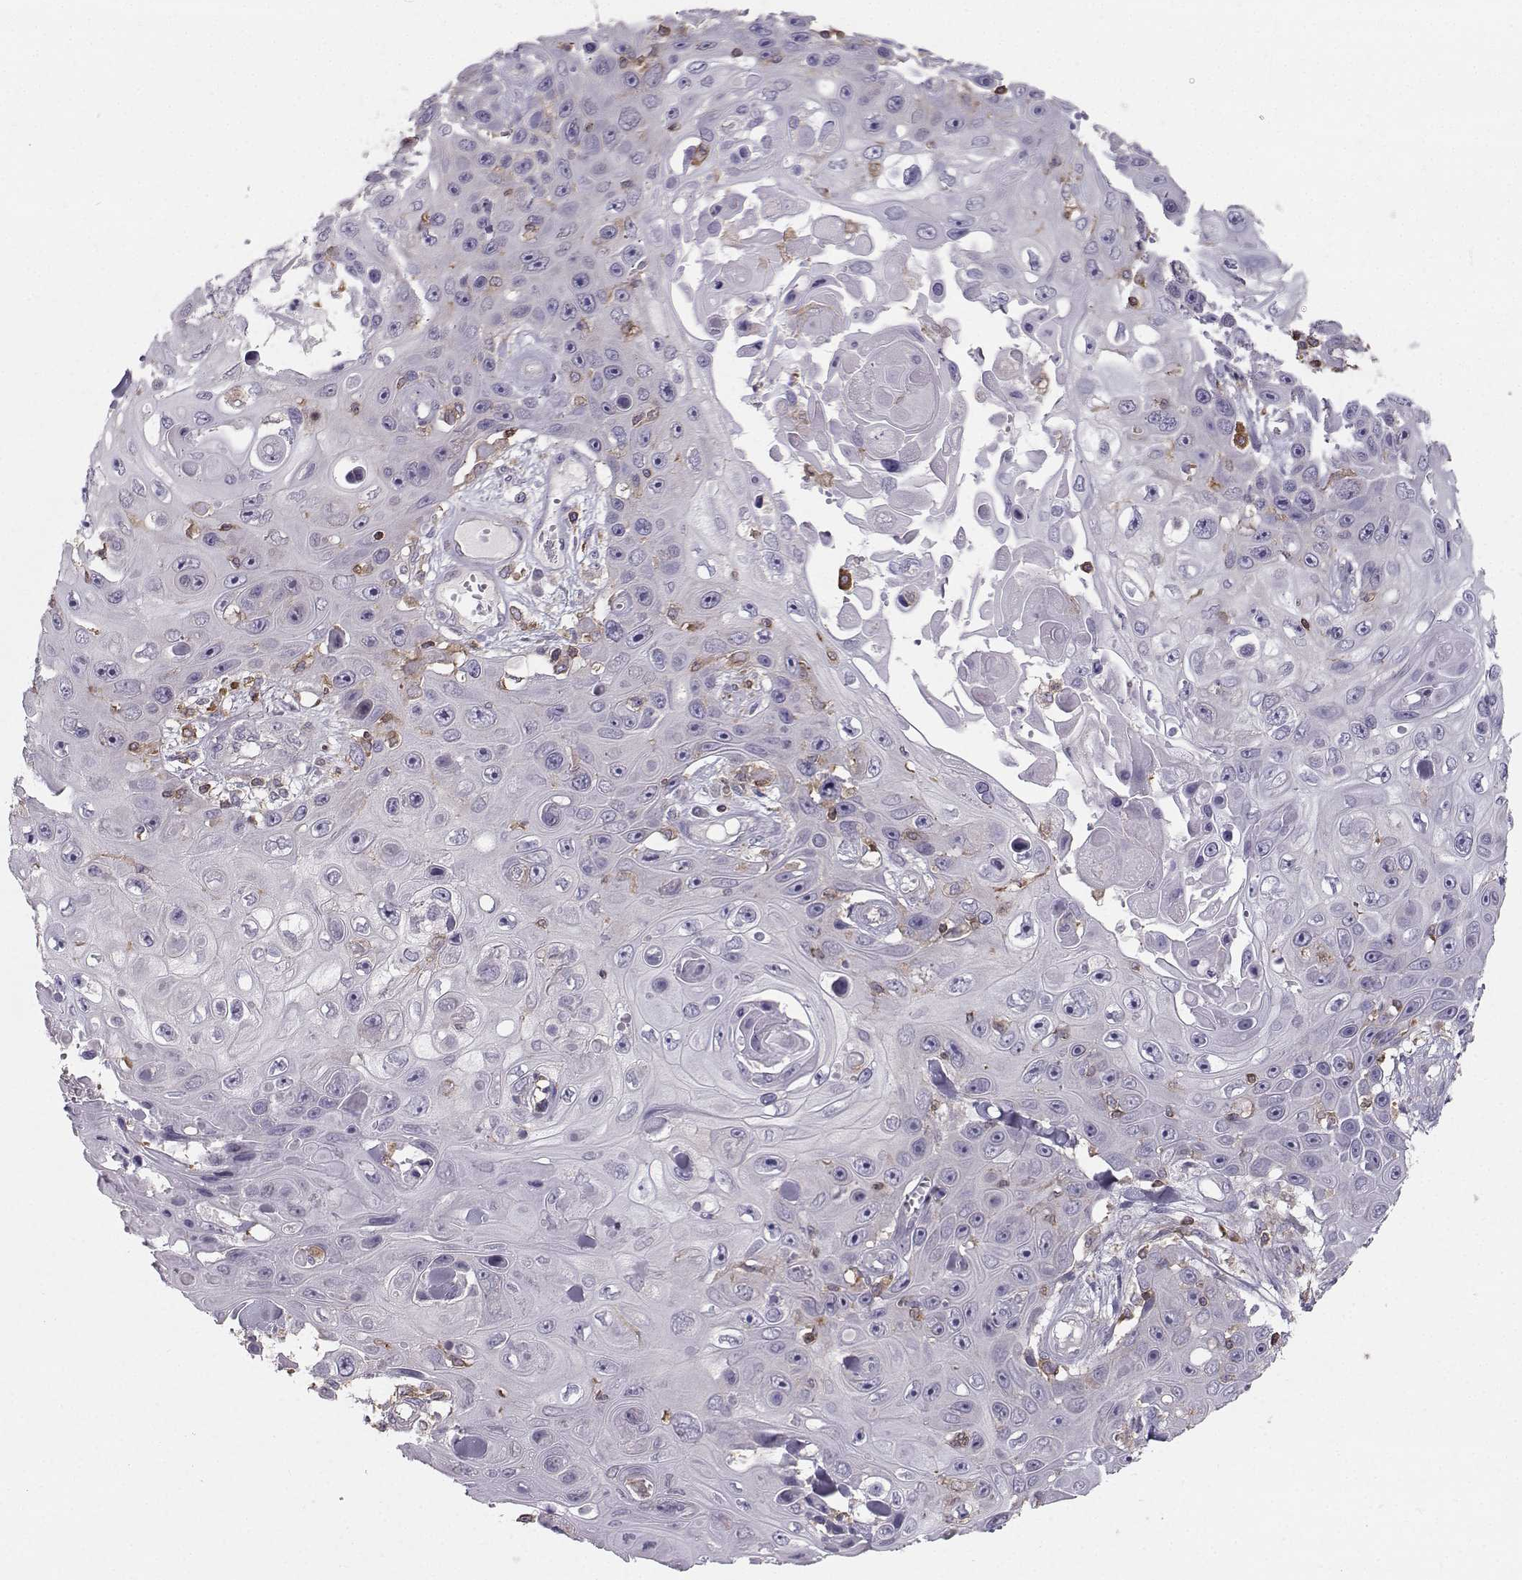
{"staining": {"intensity": "negative", "quantity": "none", "location": "none"}, "tissue": "skin cancer", "cell_type": "Tumor cells", "image_type": "cancer", "snomed": [{"axis": "morphology", "description": "Squamous cell carcinoma, NOS"}, {"axis": "topography", "description": "Skin"}], "caption": "This is an IHC image of skin cancer (squamous cell carcinoma). There is no positivity in tumor cells.", "gene": "ZBTB32", "patient": {"sex": "male", "age": 82}}